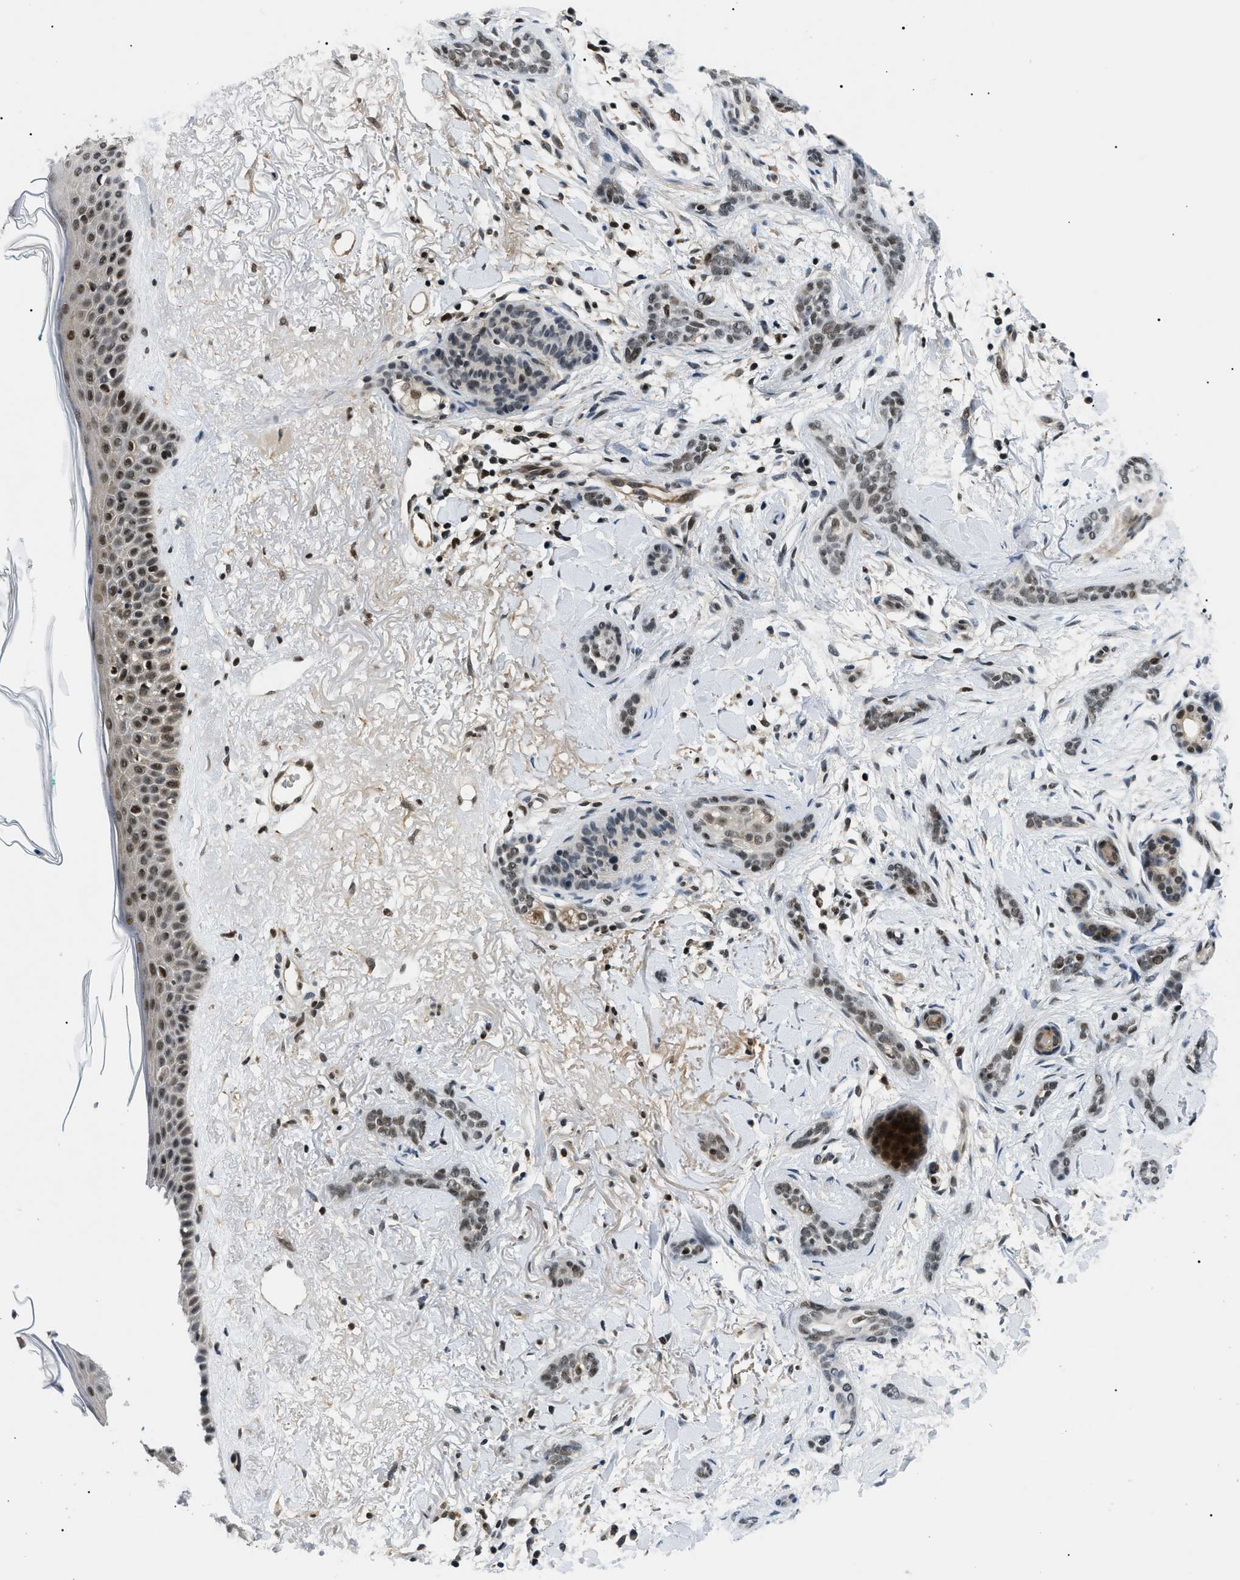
{"staining": {"intensity": "weak", "quantity": "25%-75%", "location": "nuclear"}, "tissue": "skin cancer", "cell_type": "Tumor cells", "image_type": "cancer", "snomed": [{"axis": "morphology", "description": "Basal cell carcinoma"}, {"axis": "morphology", "description": "Adnexal tumor, benign"}, {"axis": "topography", "description": "Skin"}], "caption": "The photomicrograph displays immunohistochemical staining of skin cancer. There is weak nuclear expression is seen in about 25%-75% of tumor cells.", "gene": "RBM15", "patient": {"sex": "female", "age": 42}}